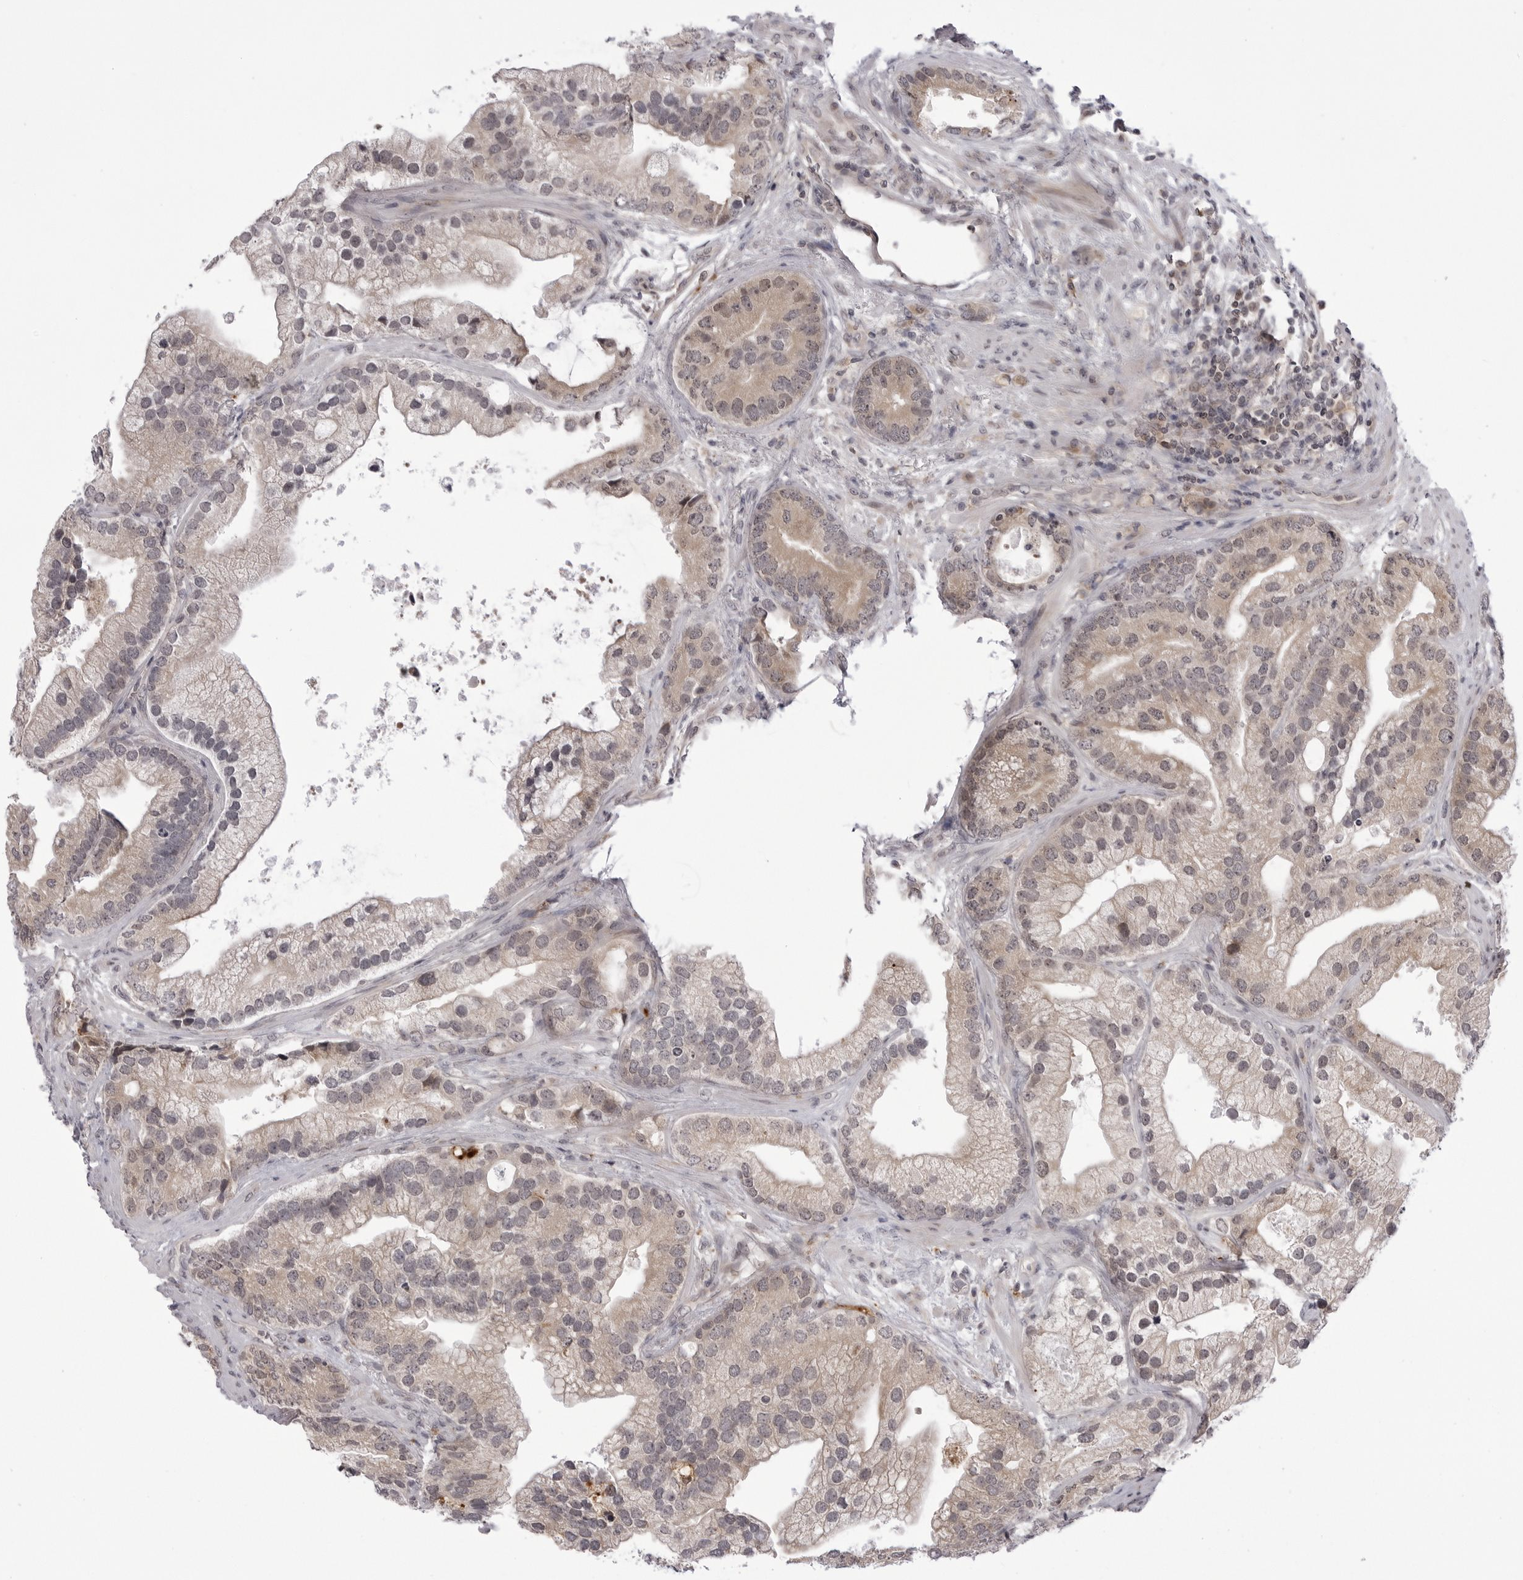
{"staining": {"intensity": "weak", "quantity": "25%-75%", "location": "cytoplasmic/membranous"}, "tissue": "prostate cancer", "cell_type": "Tumor cells", "image_type": "cancer", "snomed": [{"axis": "morphology", "description": "Adenocarcinoma, High grade"}, {"axis": "topography", "description": "Prostate"}], "caption": "This micrograph demonstrates immunohistochemistry (IHC) staining of prostate cancer, with low weak cytoplasmic/membranous expression in about 25%-75% of tumor cells.", "gene": "PTK2B", "patient": {"sex": "male", "age": 70}}